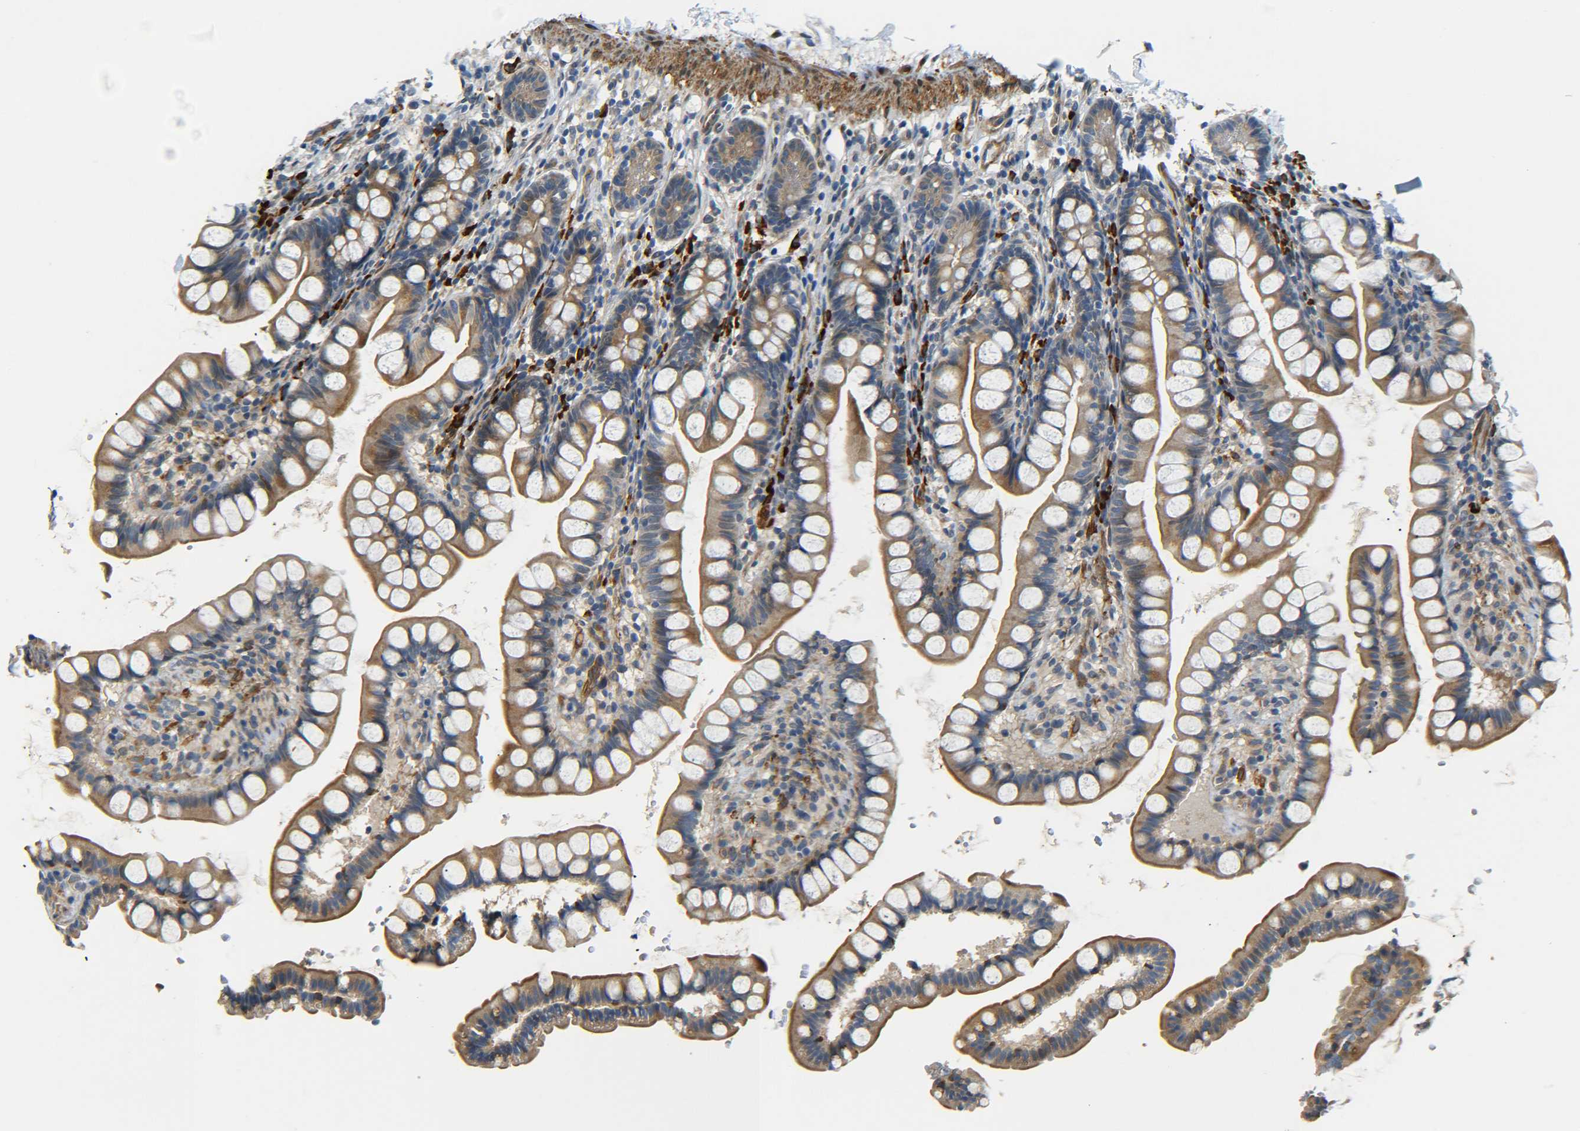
{"staining": {"intensity": "moderate", "quantity": "25%-75%", "location": "cytoplasmic/membranous"}, "tissue": "small intestine", "cell_type": "Glandular cells", "image_type": "normal", "snomed": [{"axis": "morphology", "description": "Normal tissue, NOS"}, {"axis": "topography", "description": "Small intestine"}], "caption": "Approximately 25%-75% of glandular cells in unremarkable small intestine demonstrate moderate cytoplasmic/membranous protein staining as visualized by brown immunohistochemical staining.", "gene": "MEIS1", "patient": {"sex": "female", "age": 84}}